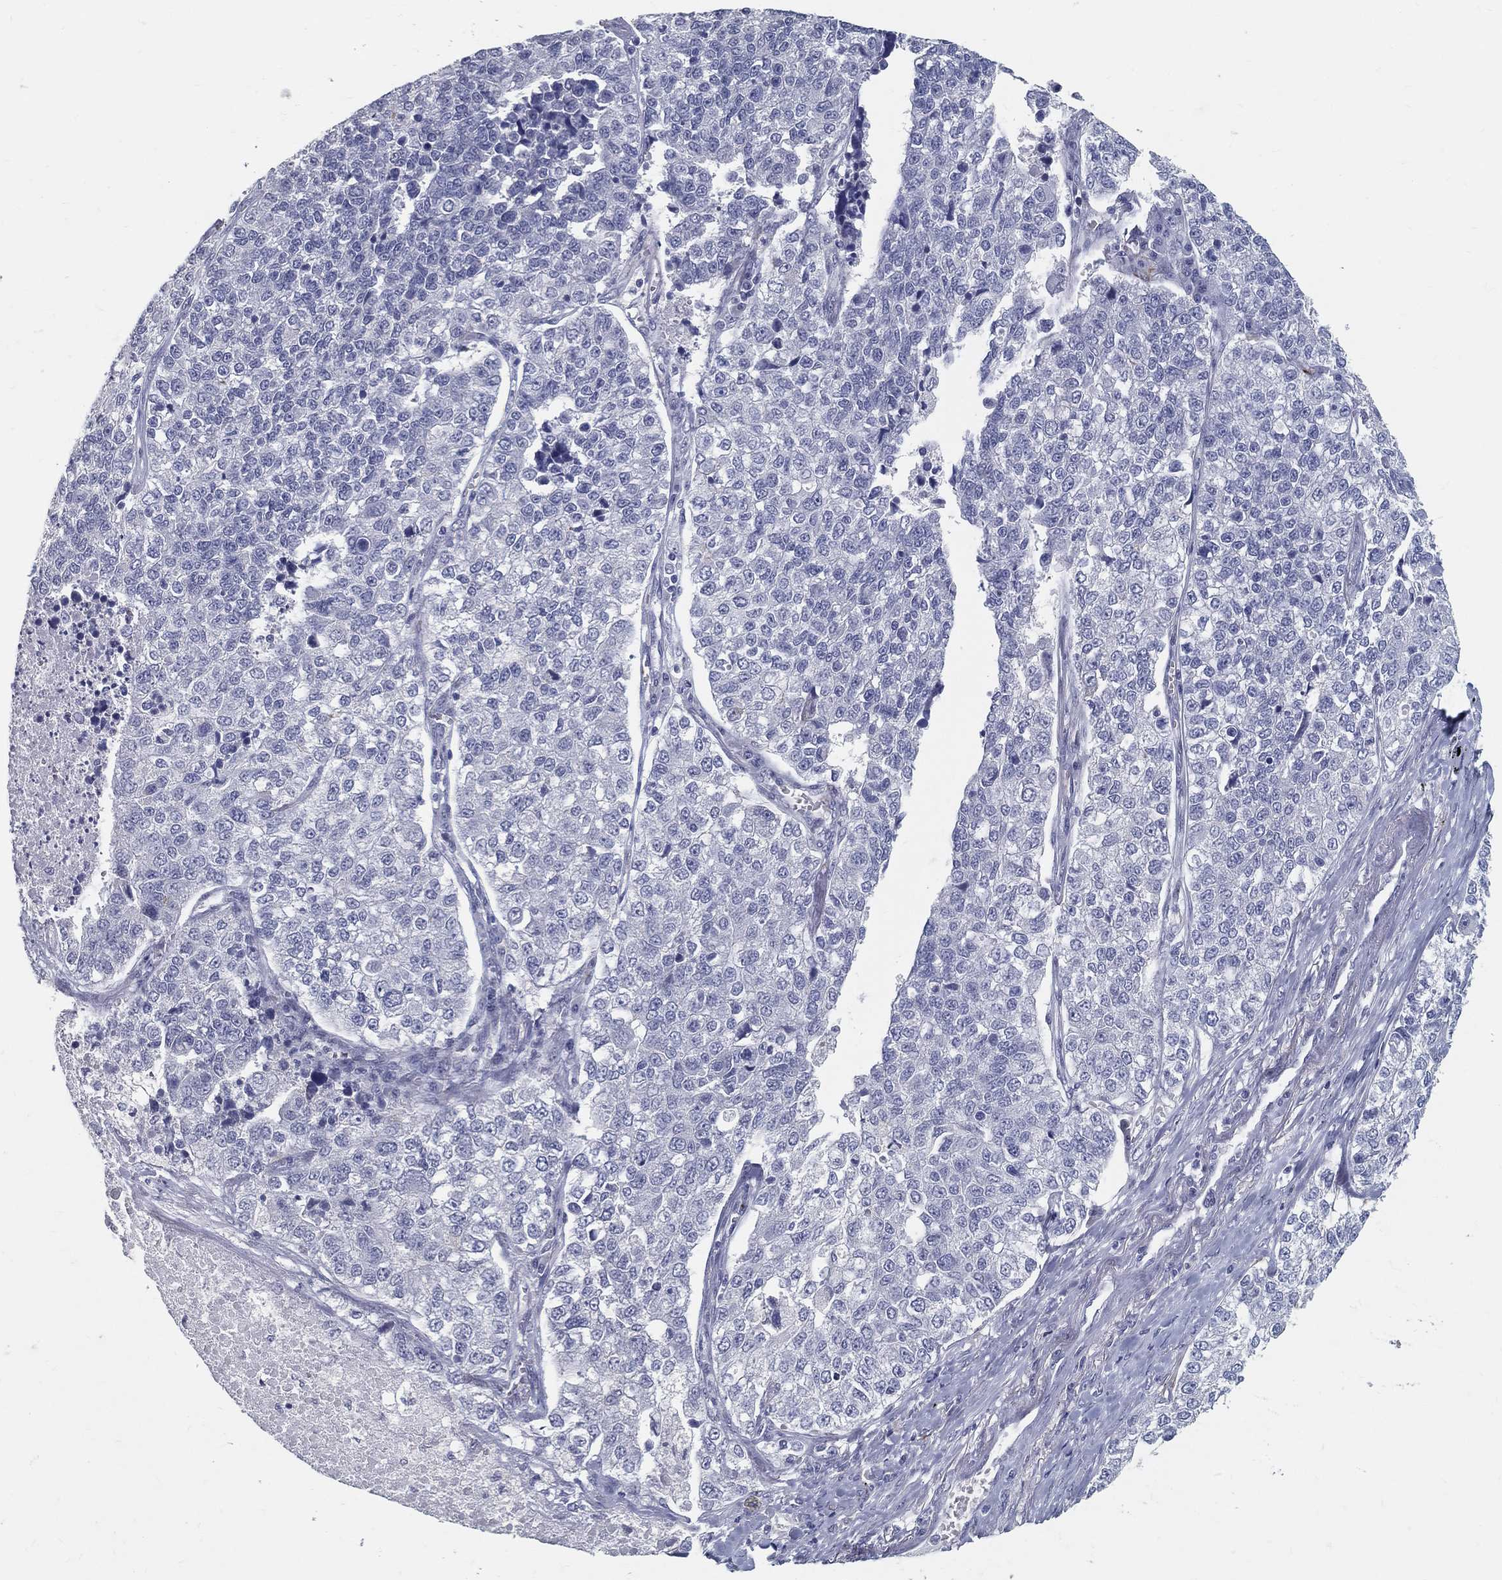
{"staining": {"intensity": "negative", "quantity": "none", "location": "none"}, "tissue": "lung cancer", "cell_type": "Tumor cells", "image_type": "cancer", "snomed": [{"axis": "morphology", "description": "Adenocarcinoma, NOS"}, {"axis": "topography", "description": "Lung"}], "caption": "Tumor cells show no significant expression in lung adenocarcinoma.", "gene": "ACE2", "patient": {"sex": "male", "age": 49}}